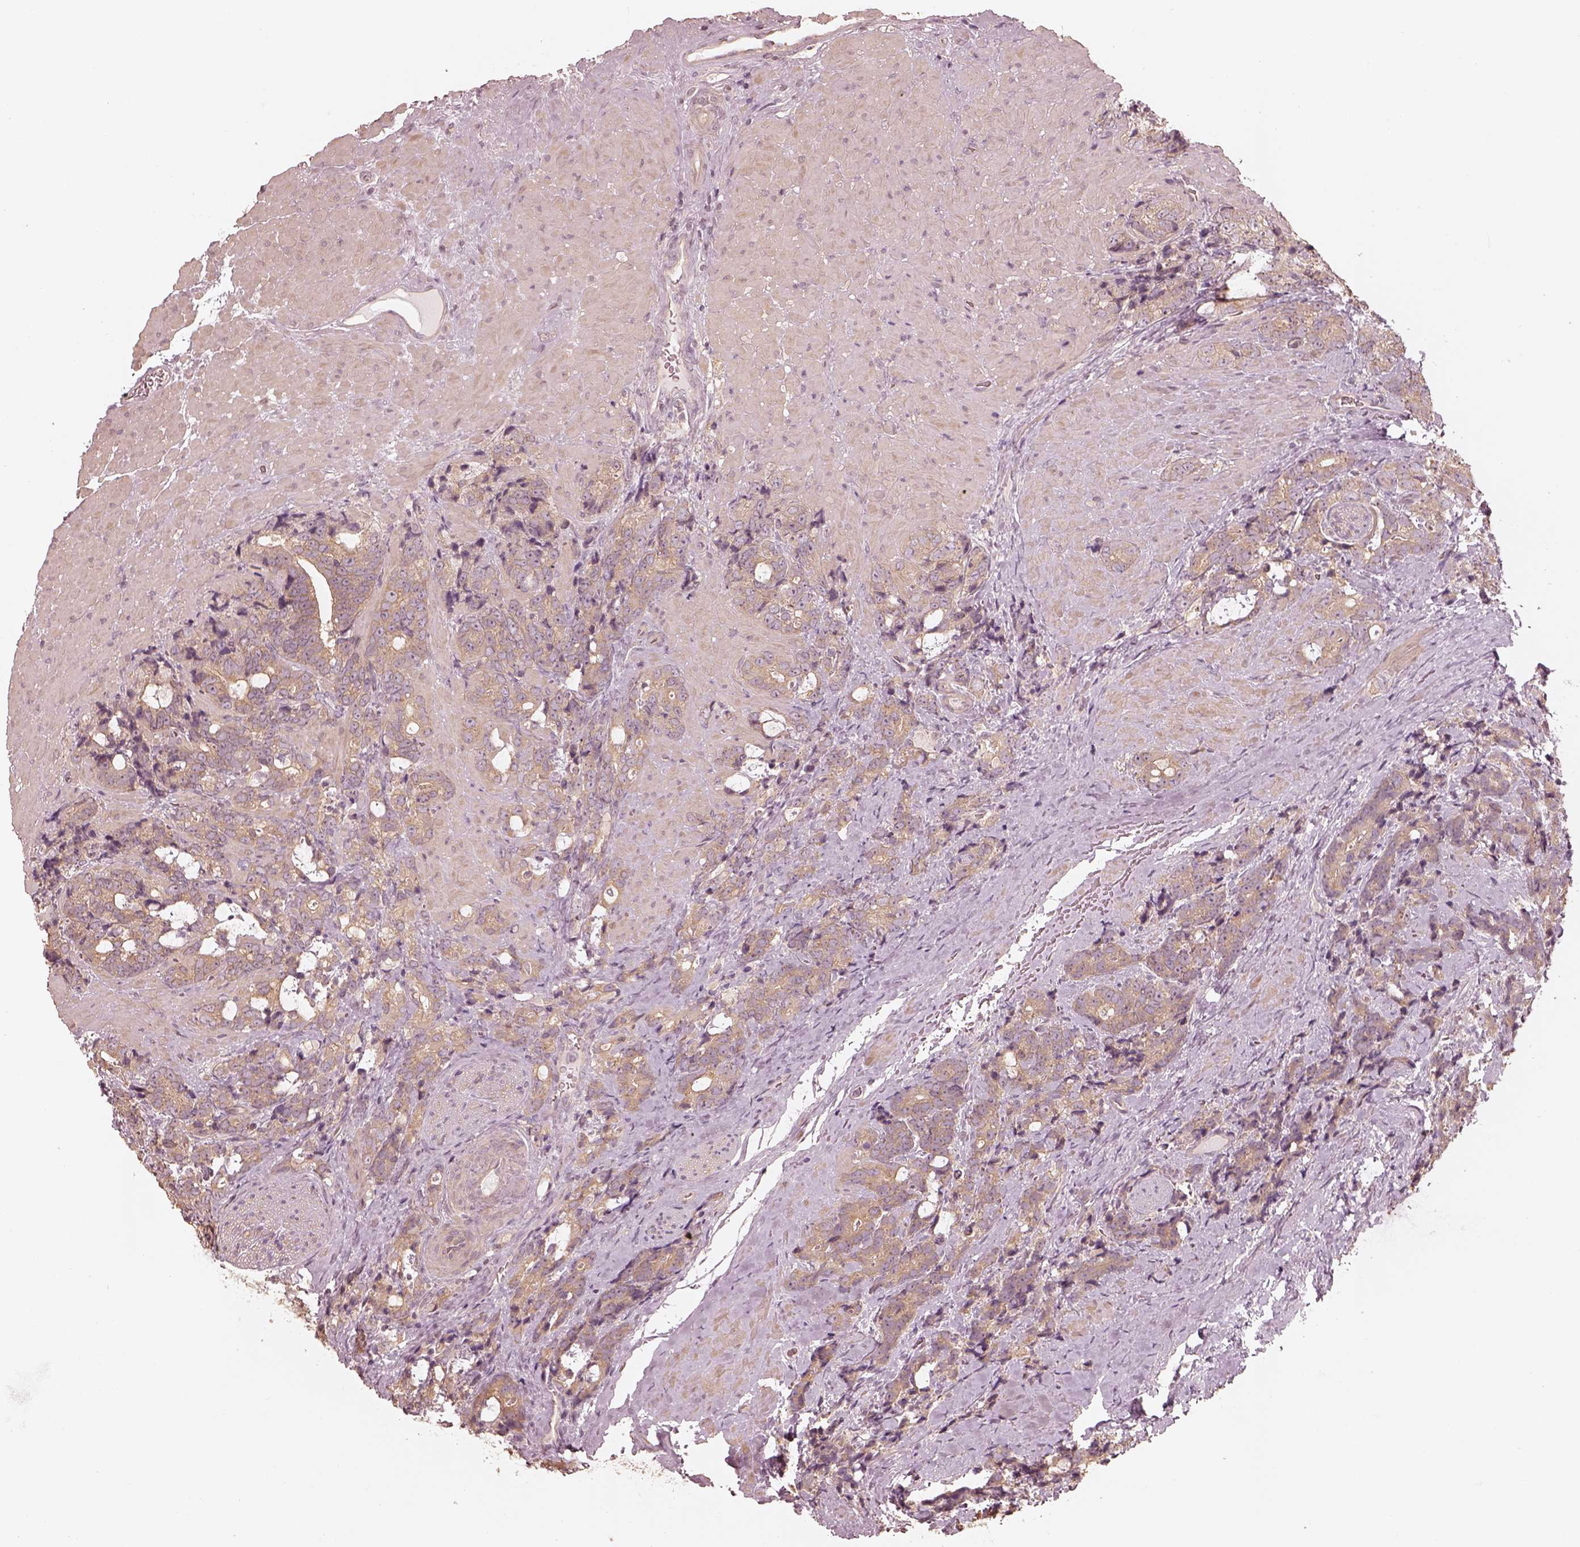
{"staining": {"intensity": "moderate", "quantity": "<25%", "location": "cytoplasmic/membranous"}, "tissue": "prostate cancer", "cell_type": "Tumor cells", "image_type": "cancer", "snomed": [{"axis": "morphology", "description": "Adenocarcinoma, High grade"}, {"axis": "topography", "description": "Prostate"}], "caption": "Adenocarcinoma (high-grade) (prostate) was stained to show a protein in brown. There is low levels of moderate cytoplasmic/membranous expression in approximately <25% of tumor cells.", "gene": "KIF5C", "patient": {"sex": "male", "age": 74}}